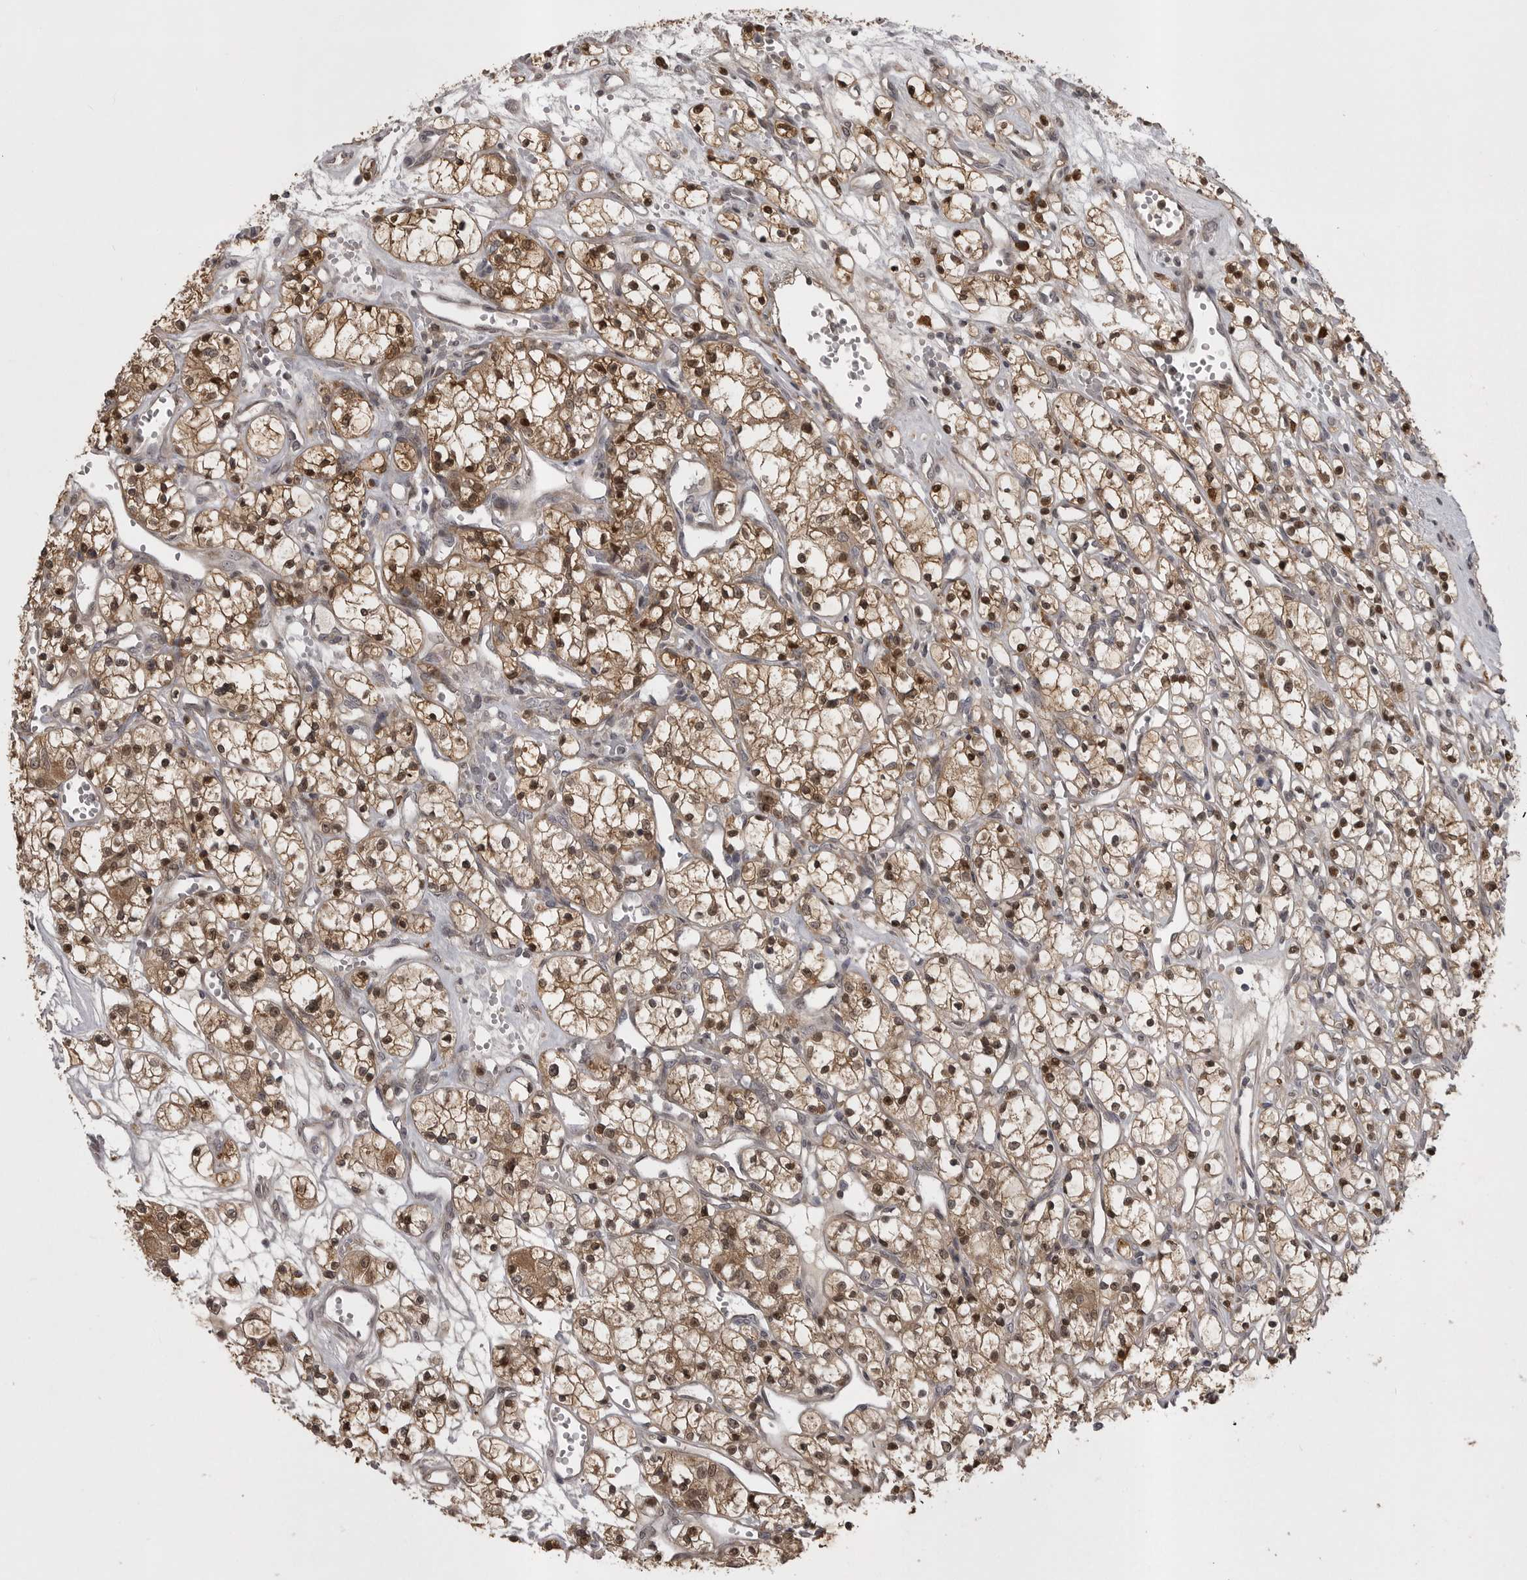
{"staining": {"intensity": "moderate", "quantity": ">75%", "location": "cytoplasmic/membranous,nuclear"}, "tissue": "renal cancer", "cell_type": "Tumor cells", "image_type": "cancer", "snomed": [{"axis": "morphology", "description": "Adenocarcinoma, NOS"}, {"axis": "topography", "description": "Kidney"}], "caption": "The immunohistochemical stain labels moderate cytoplasmic/membranous and nuclear staining in tumor cells of renal cancer tissue. (Brightfield microscopy of DAB IHC at high magnification).", "gene": "SNX16", "patient": {"sex": "female", "age": 59}}